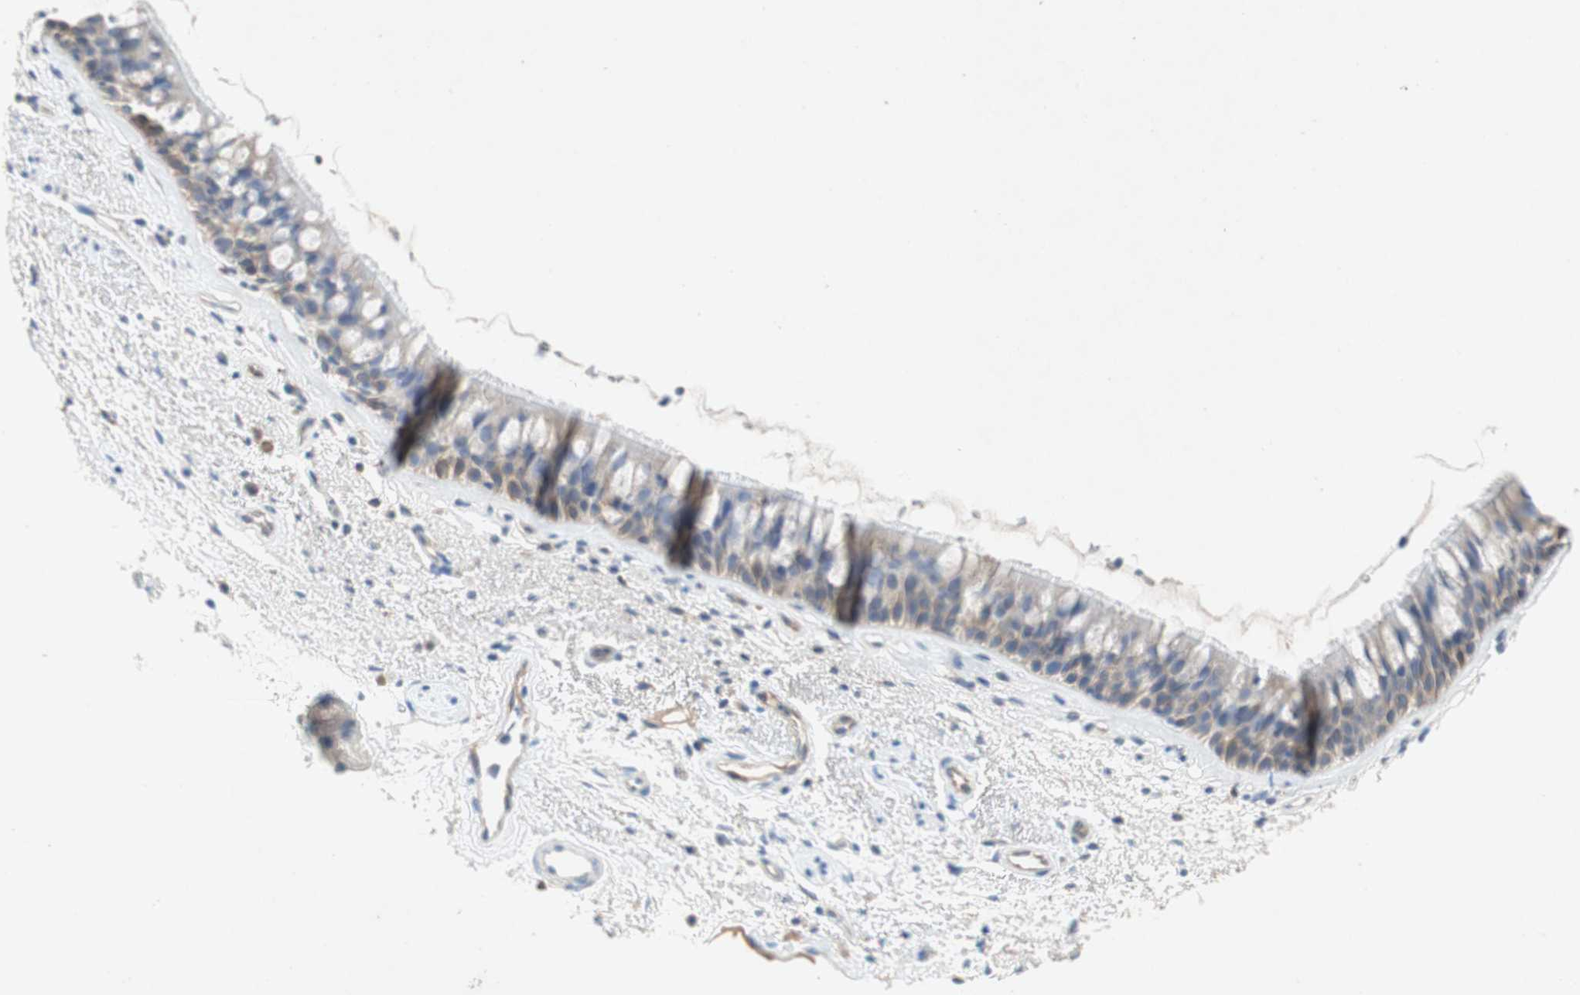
{"staining": {"intensity": "weak", "quantity": "25%-75%", "location": "cytoplasmic/membranous"}, "tissue": "bronchus", "cell_type": "Respiratory epithelial cells", "image_type": "normal", "snomed": [{"axis": "morphology", "description": "Normal tissue, NOS"}, {"axis": "topography", "description": "Bronchus"}], "caption": "The image shows staining of benign bronchus, revealing weak cytoplasmic/membranous protein positivity (brown color) within respiratory epithelial cells. (DAB IHC, brown staining for protein, blue staining for nuclei).", "gene": "RELB", "patient": {"sex": "female", "age": 54}}